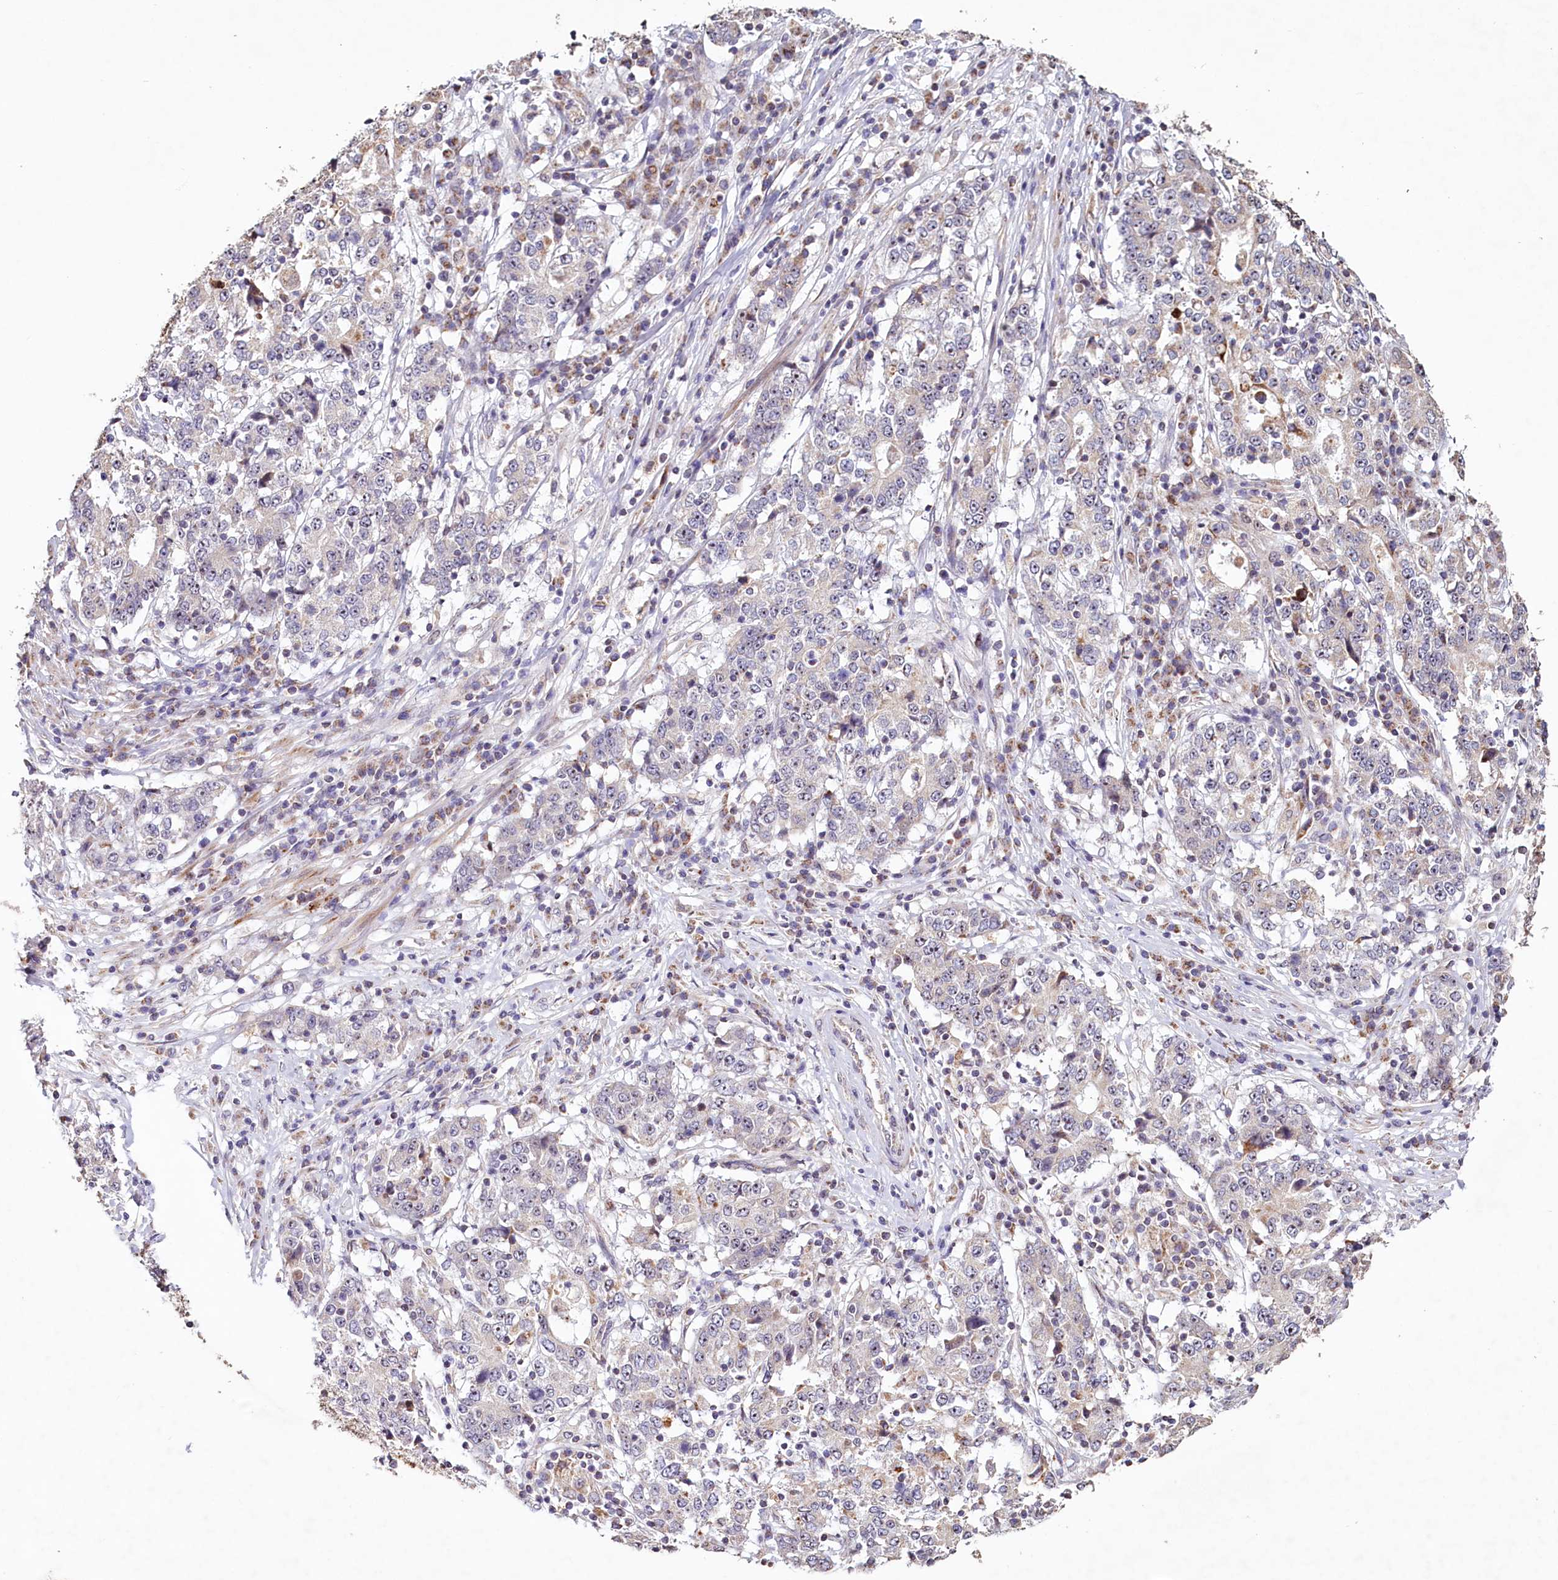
{"staining": {"intensity": "negative", "quantity": "none", "location": "none"}, "tissue": "stomach cancer", "cell_type": "Tumor cells", "image_type": "cancer", "snomed": [{"axis": "morphology", "description": "Adenocarcinoma, NOS"}, {"axis": "topography", "description": "Stomach"}], "caption": "Protein analysis of stomach adenocarcinoma shows no significant positivity in tumor cells.", "gene": "PDE6D", "patient": {"sex": "male", "age": 59}}